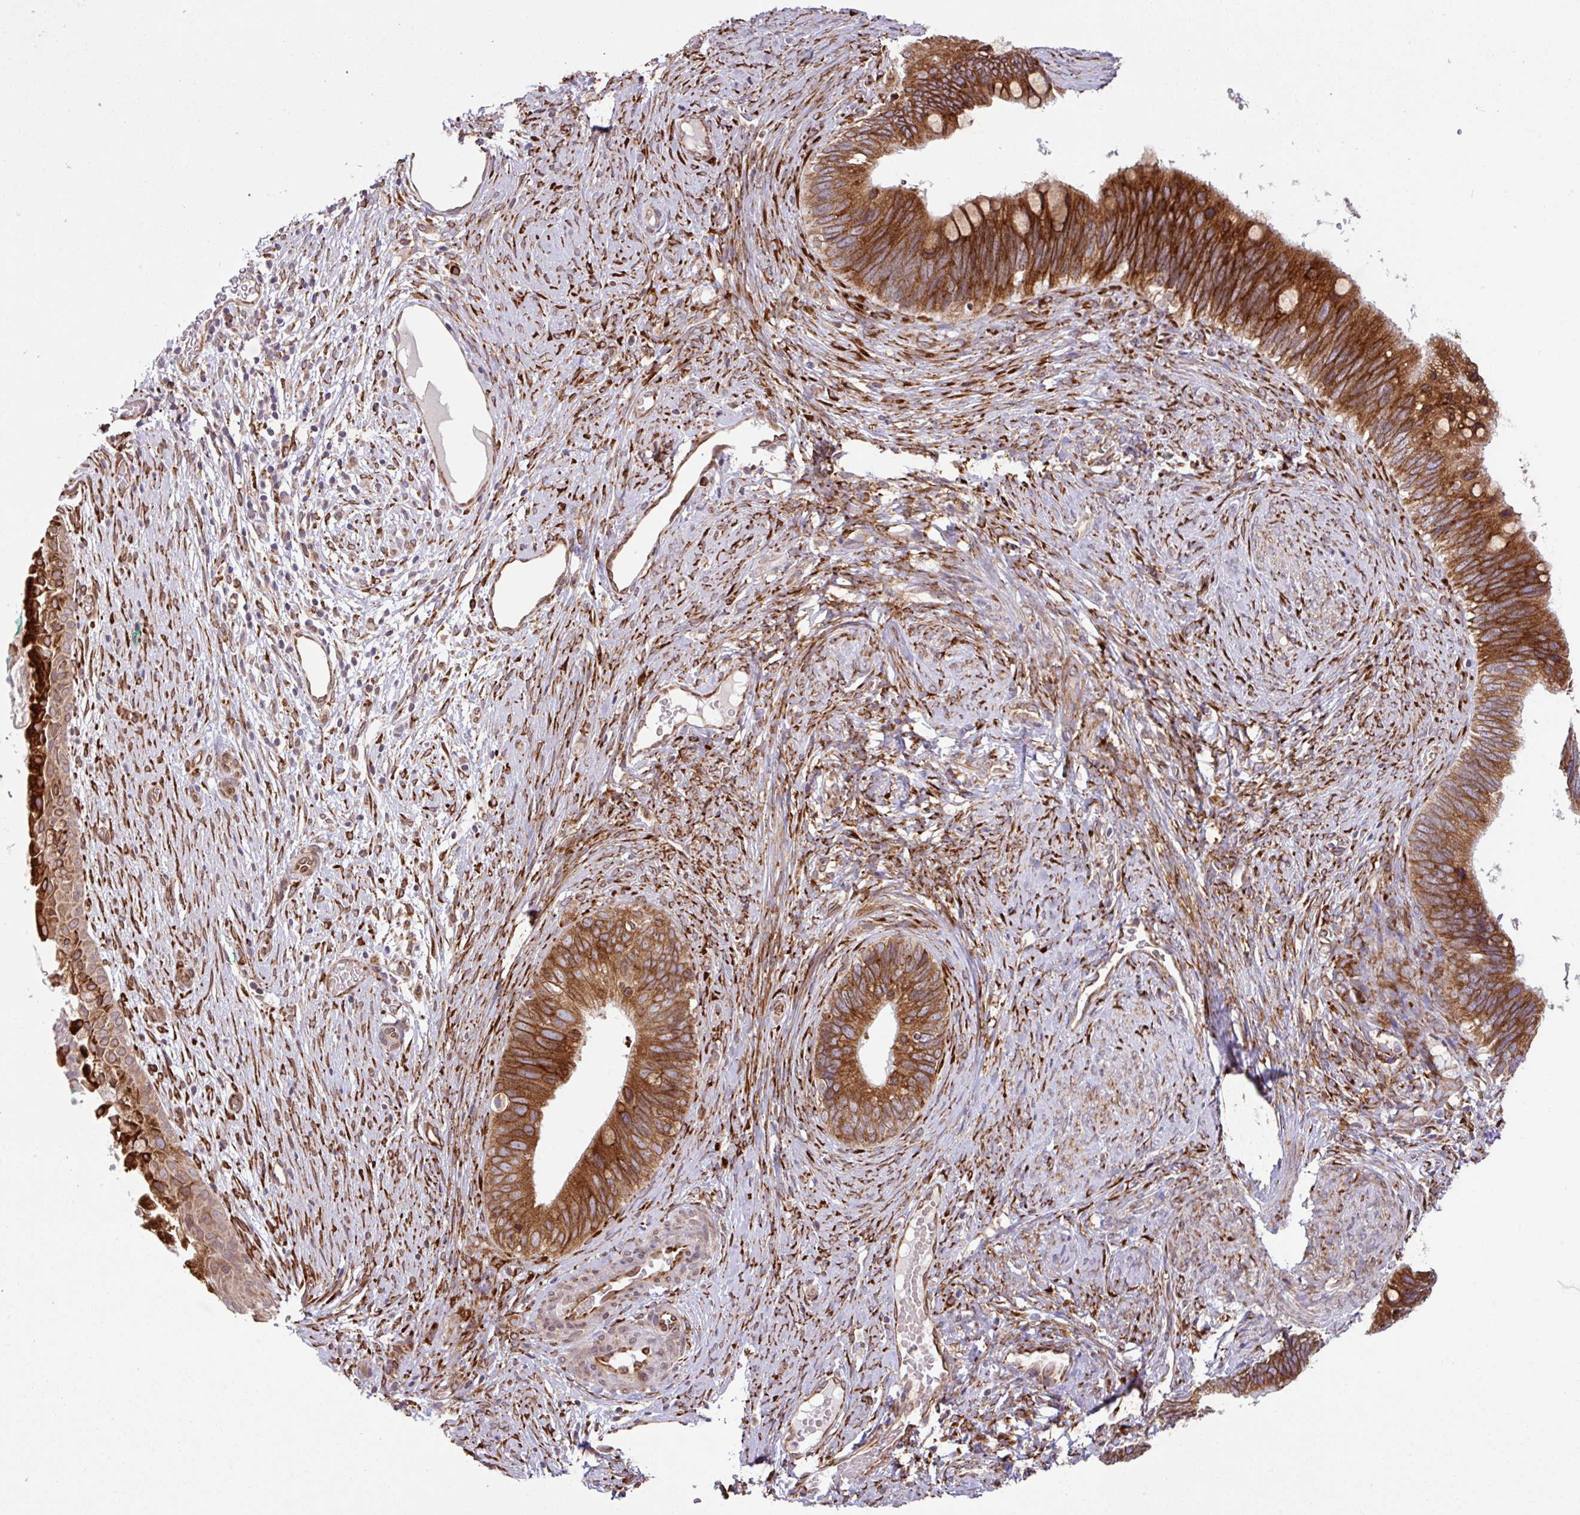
{"staining": {"intensity": "strong", "quantity": ">75%", "location": "cytoplasmic/membranous"}, "tissue": "cervical cancer", "cell_type": "Tumor cells", "image_type": "cancer", "snomed": [{"axis": "morphology", "description": "Adenocarcinoma, NOS"}, {"axis": "topography", "description": "Cervix"}], "caption": "DAB (3,3'-diaminobenzidine) immunohistochemical staining of adenocarcinoma (cervical) displays strong cytoplasmic/membranous protein staining in about >75% of tumor cells. (DAB = brown stain, brightfield microscopy at high magnification).", "gene": "SLC39A7", "patient": {"sex": "female", "age": 42}}